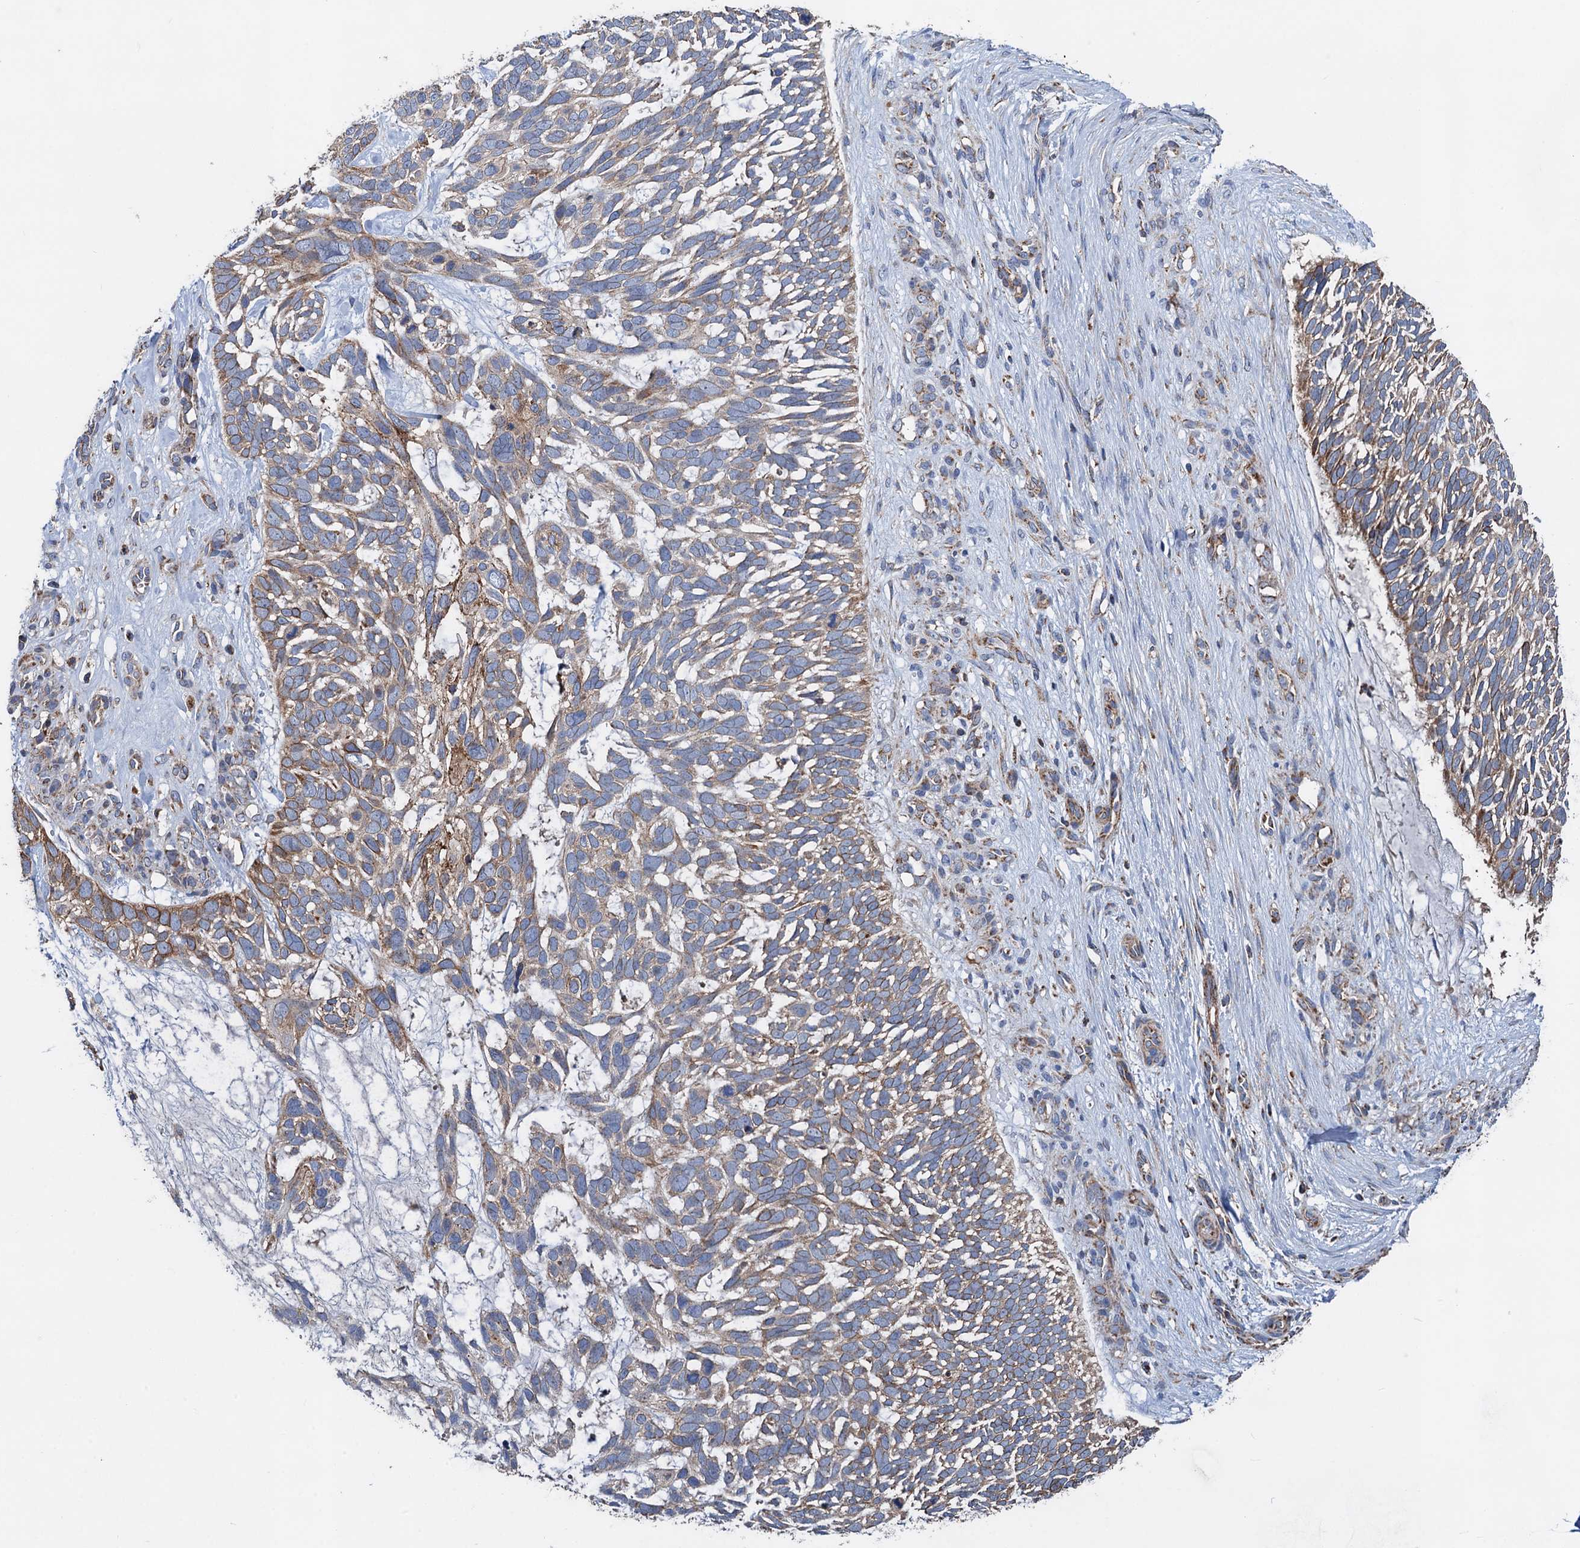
{"staining": {"intensity": "moderate", "quantity": "25%-75%", "location": "cytoplasmic/membranous"}, "tissue": "skin cancer", "cell_type": "Tumor cells", "image_type": "cancer", "snomed": [{"axis": "morphology", "description": "Basal cell carcinoma"}, {"axis": "topography", "description": "Skin"}], "caption": "Human skin cancer (basal cell carcinoma) stained with a brown dye exhibits moderate cytoplasmic/membranous positive expression in about 25%-75% of tumor cells.", "gene": "DGLUCY", "patient": {"sex": "male", "age": 88}}